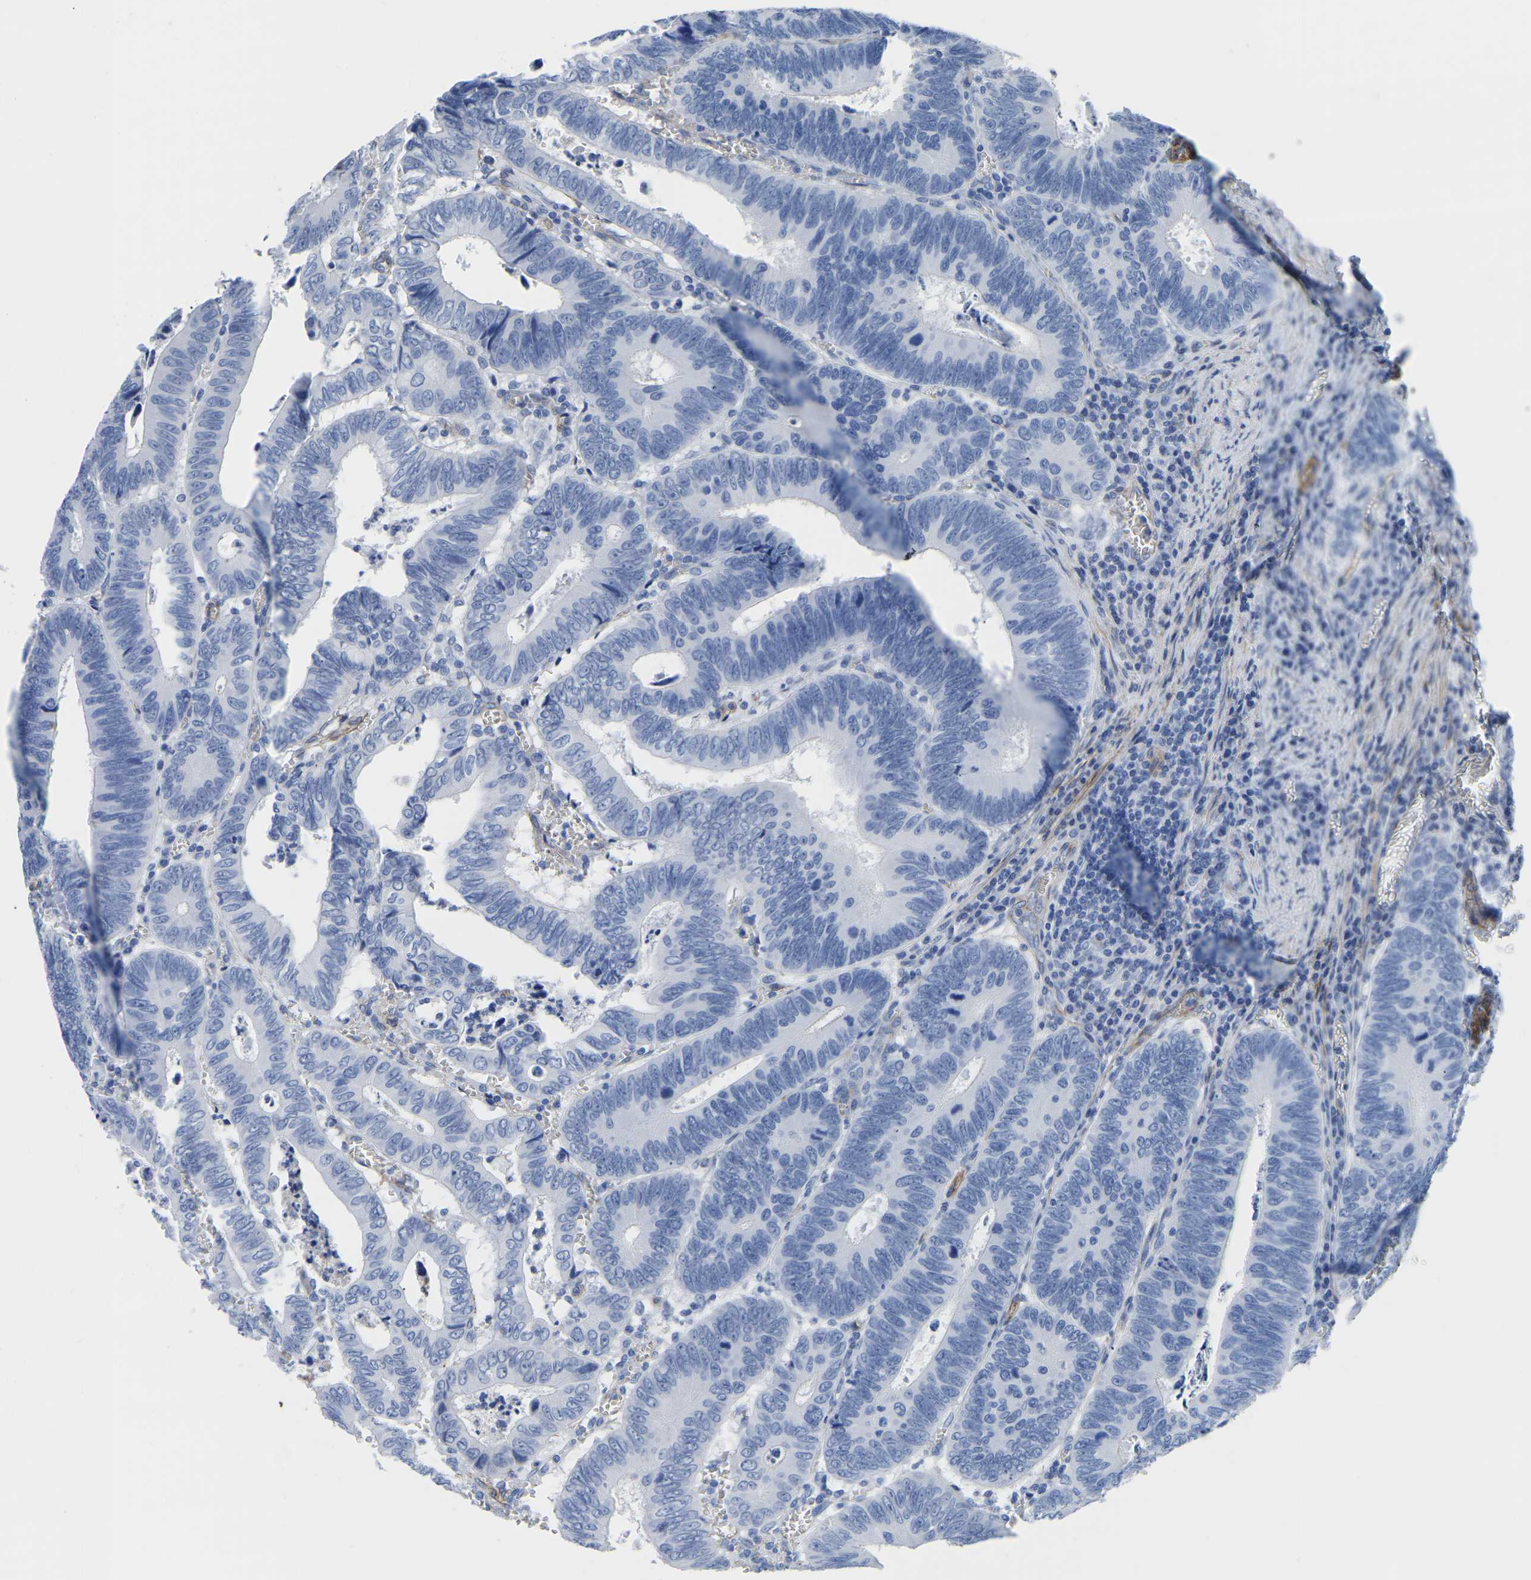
{"staining": {"intensity": "negative", "quantity": "none", "location": "none"}, "tissue": "colorectal cancer", "cell_type": "Tumor cells", "image_type": "cancer", "snomed": [{"axis": "morphology", "description": "Inflammation, NOS"}, {"axis": "morphology", "description": "Adenocarcinoma, NOS"}, {"axis": "topography", "description": "Colon"}], "caption": "This is an immunohistochemistry histopathology image of human colorectal adenocarcinoma. There is no expression in tumor cells.", "gene": "SLC45A3", "patient": {"sex": "male", "age": 72}}